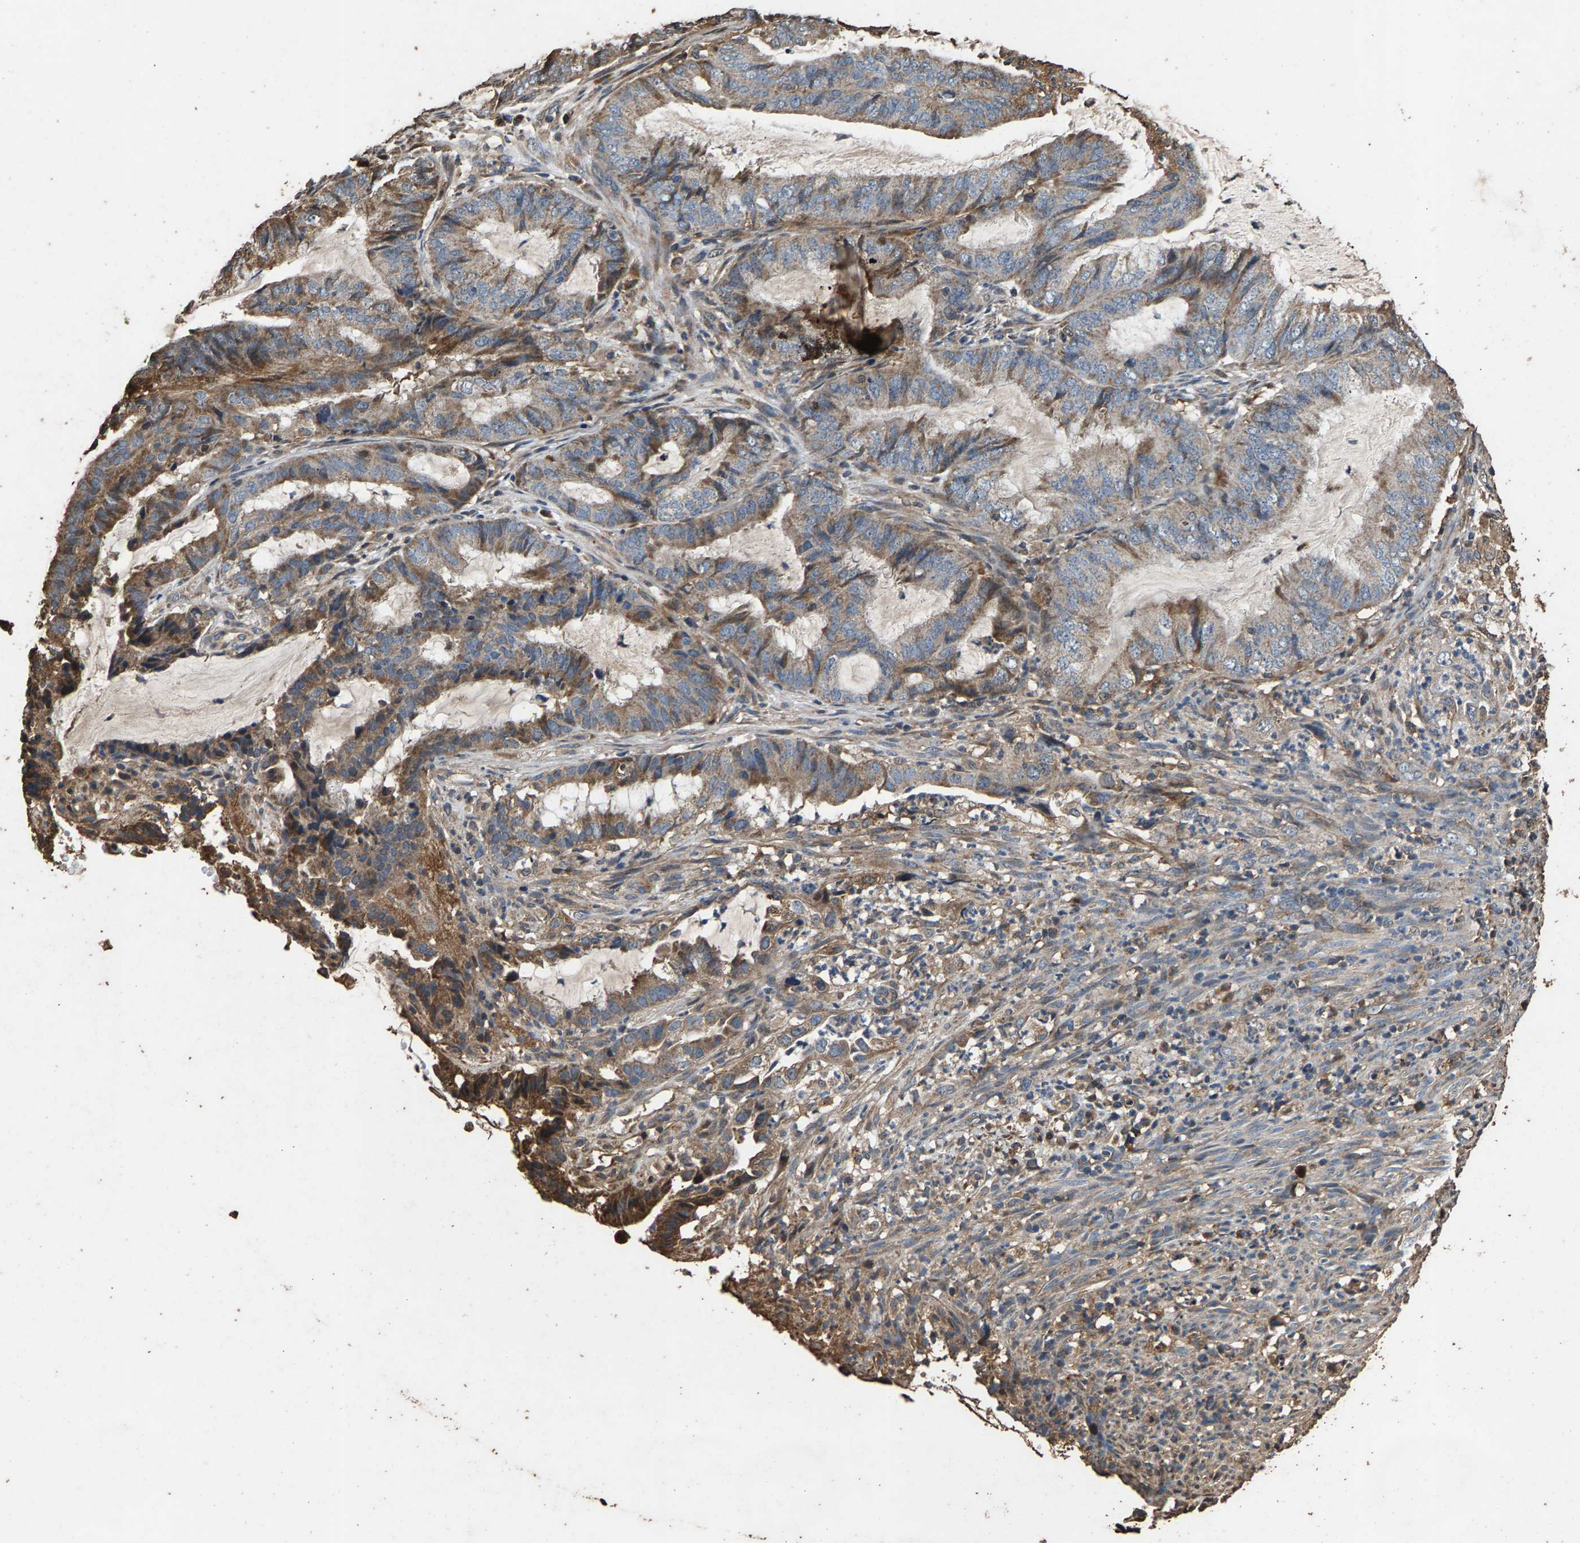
{"staining": {"intensity": "moderate", "quantity": "25%-75%", "location": "cytoplasmic/membranous"}, "tissue": "endometrial cancer", "cell_type": "Tumor cells", "image_type": "cancer", "snomed": [{"axis": "morphology", "description": "Adenocarcinoma, NOS"}, {"axis": "topography", "description": "Endometrium"}], "caption": "Moderate cytoplasmic/membranous protein expression is present in about 25%-75% of tumor cells in endometrial adenocarcinoma.", "gene": "MRPL27", "patient": {"sex": "female", "age": 51}}